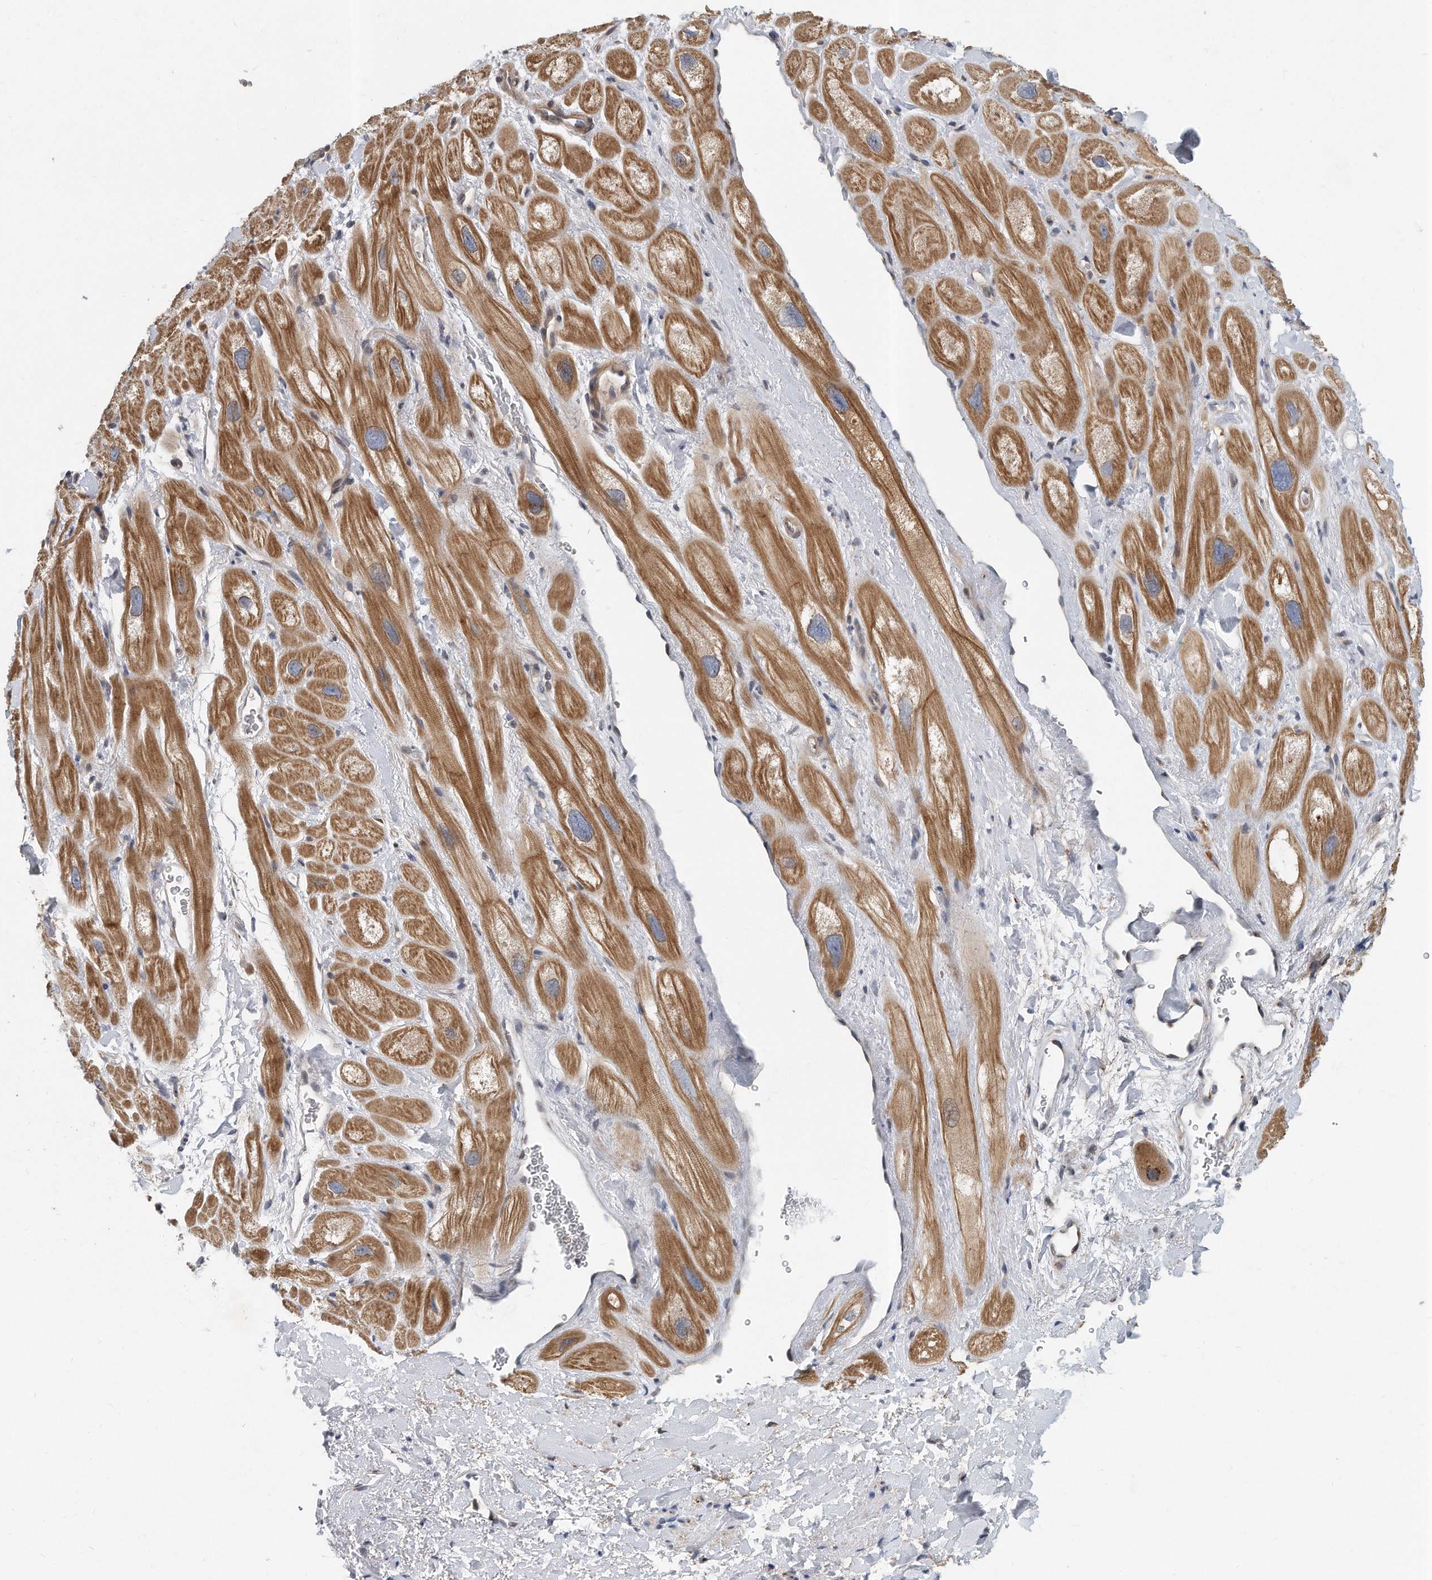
{"staining": {"intensity": "moderate", "quantity": ">75%", "location": "cytoplasmic/membranous"}, "tissue": "heart muscle", "cell_type": "Cardiomyocytes", "image_type": "normal", "snomed": [{"axis": "morphology", "description": "Normal tissue, NOS"}, {"axis": "topography", "description": "Heart"}], "caption": "Heart muscle stained for a protein demonstrates moderate cytoplasmic/membranous positivity in cardiomyocytes. The staining is performed using DAB brown chromogen to label protein expression. The nuclei are counter-stained blue using hematoxylin.", "gene": "PCDH8", "patient": {"sex": "male", "age": 49}}